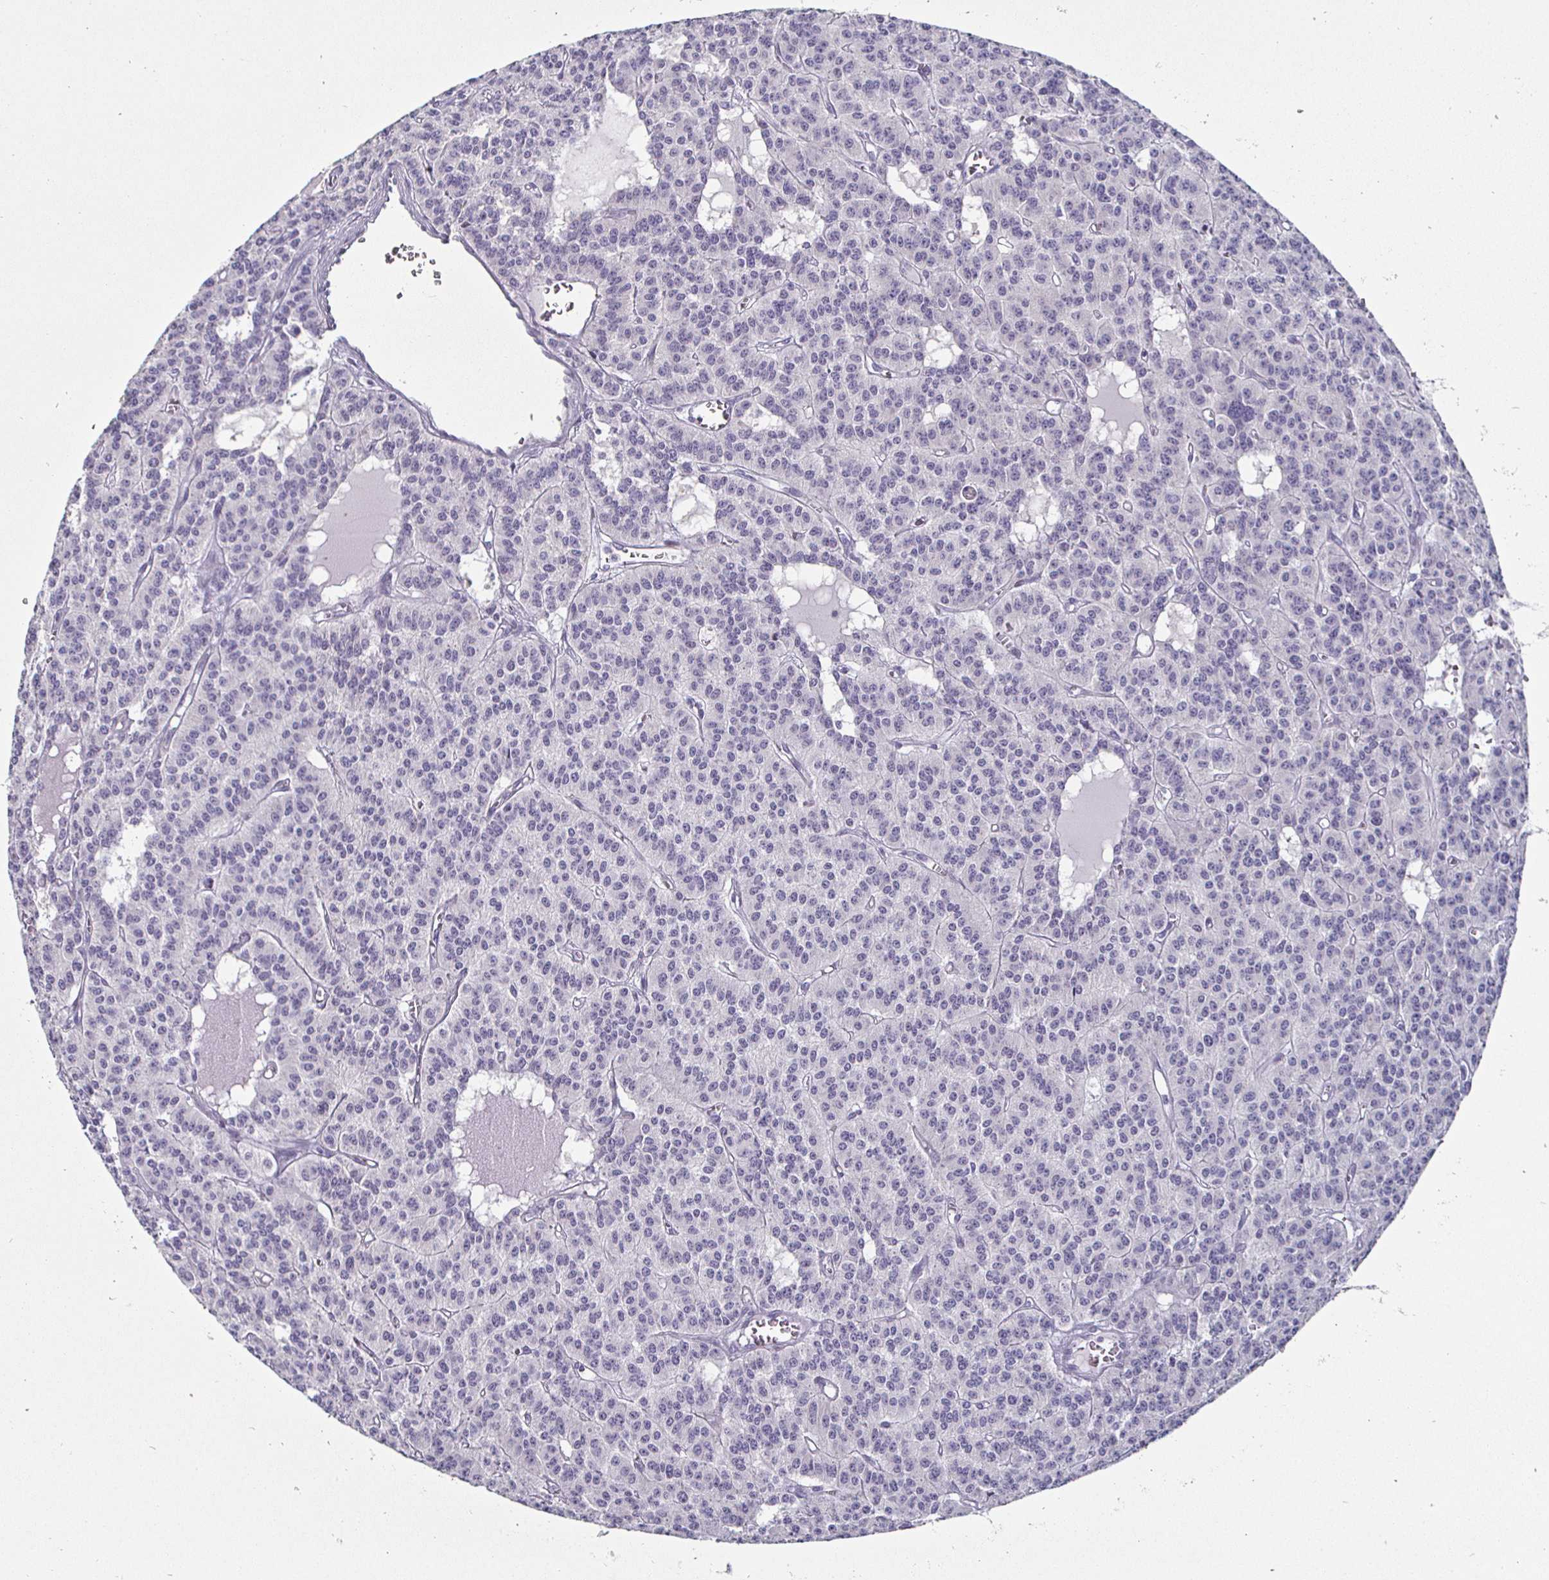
{"staining": {"intensity": "negative", "quantity": "none", "location": "none"}, "tissue": "carcinoid", "cell_type": "Tumor cells", "image_type": "cancer", "snomed": [{"axis": "morphology", "description": "Carcinoid, malignant, NOS"}, {"axis": "topography", "description": "Lung"}], "caption": "IHC histopathology image of carcinoid (malignant) stained for a protein (brown), which demonstrates no positivity in tumor cells.", "gene": "DMRTB1", "patient": {"sex": "female", "age": 71}}